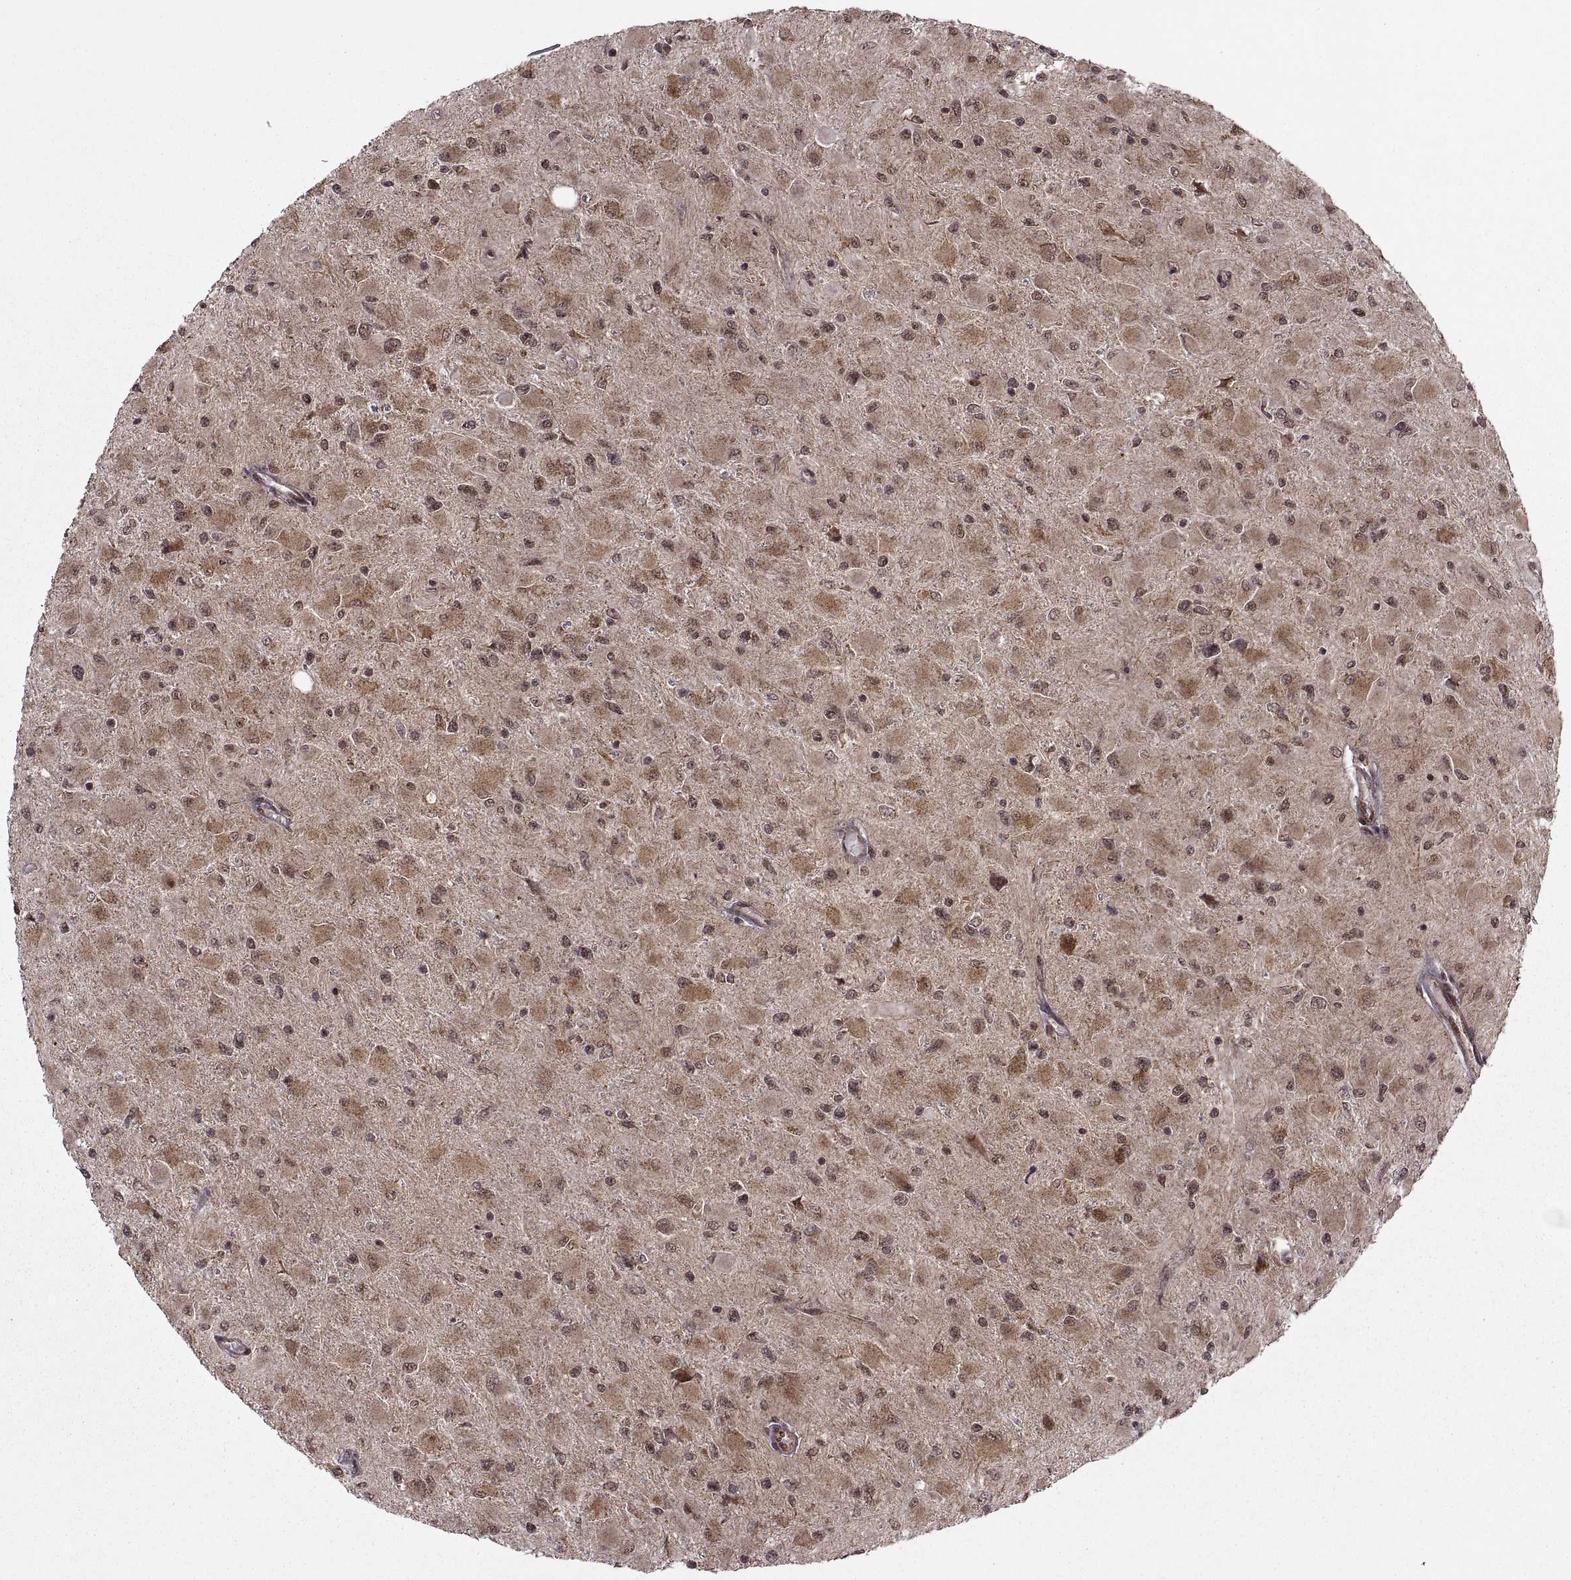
{"staining": {"intensity": "moderate", "quantity": ">75%", "location": "cytoplasmic/membranous"}, "tissue": "glioma", "cell_type": "Tumor cells", "image_type": "cancer", "snomed": [{"axis": "morphology", "description": "Glioma, malignant, High grade"}, {"axis": "topography", "description": "Cerebral cortex"}], "caption": "The image shows staining of glioma, revealing moderate cytoplasmic/membranous protein staining (brown color) within tumor cells.", "gene": "PTOV1", "patient": {"sex": "female", "age": 36}}